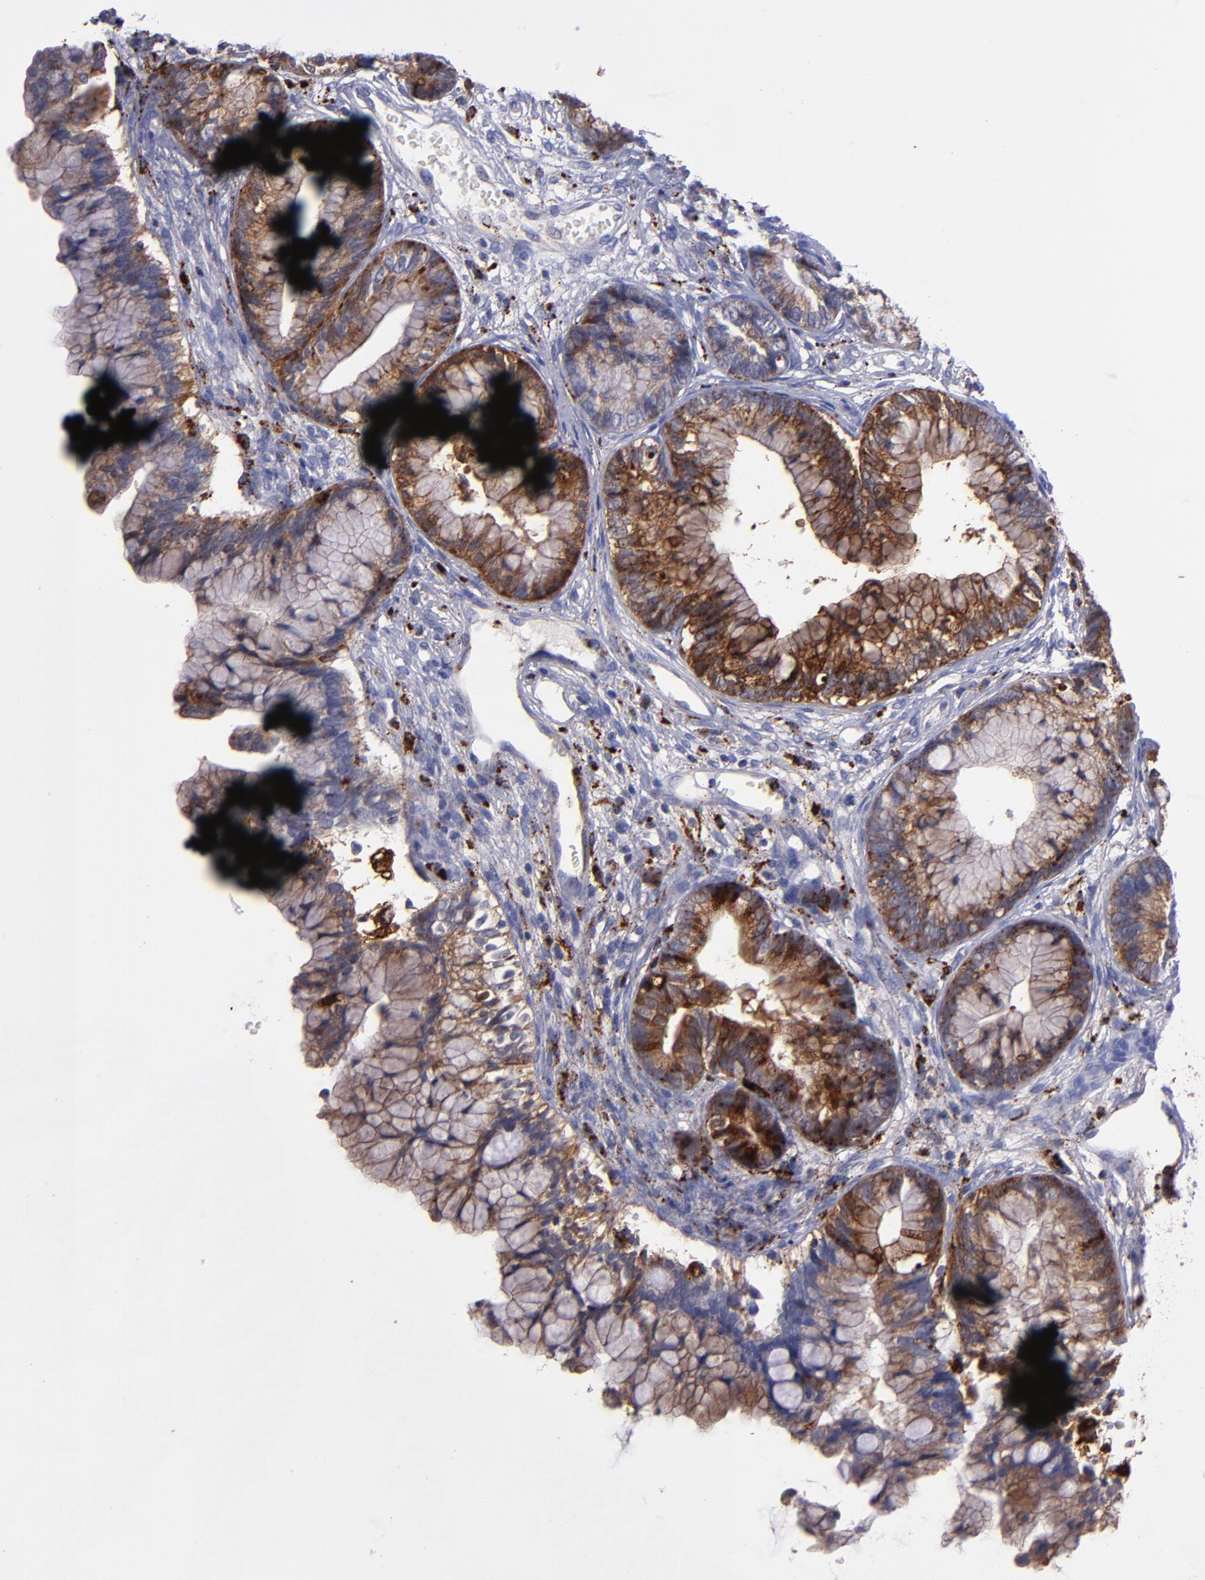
{"staining": {"intensity": "strong", "quantity": ">75%", "location": "cytoplasmic/membranous"}, "tissue": "cervical cancer", "cell_type": "Tumor cells", "image_type": "cancer", "snomed": [{"axis": "morphology", "description": "Adenocarcinoma, NOS"}, {"axis": "topography", "description": "Cervix"}], "caption": "Strong cytoplasmic/membranous expression is identified in approximately >75% of tumor cells in cervical cancer.", "gene": "CTSS", "patient": {"sex": "female", "age": 44}}